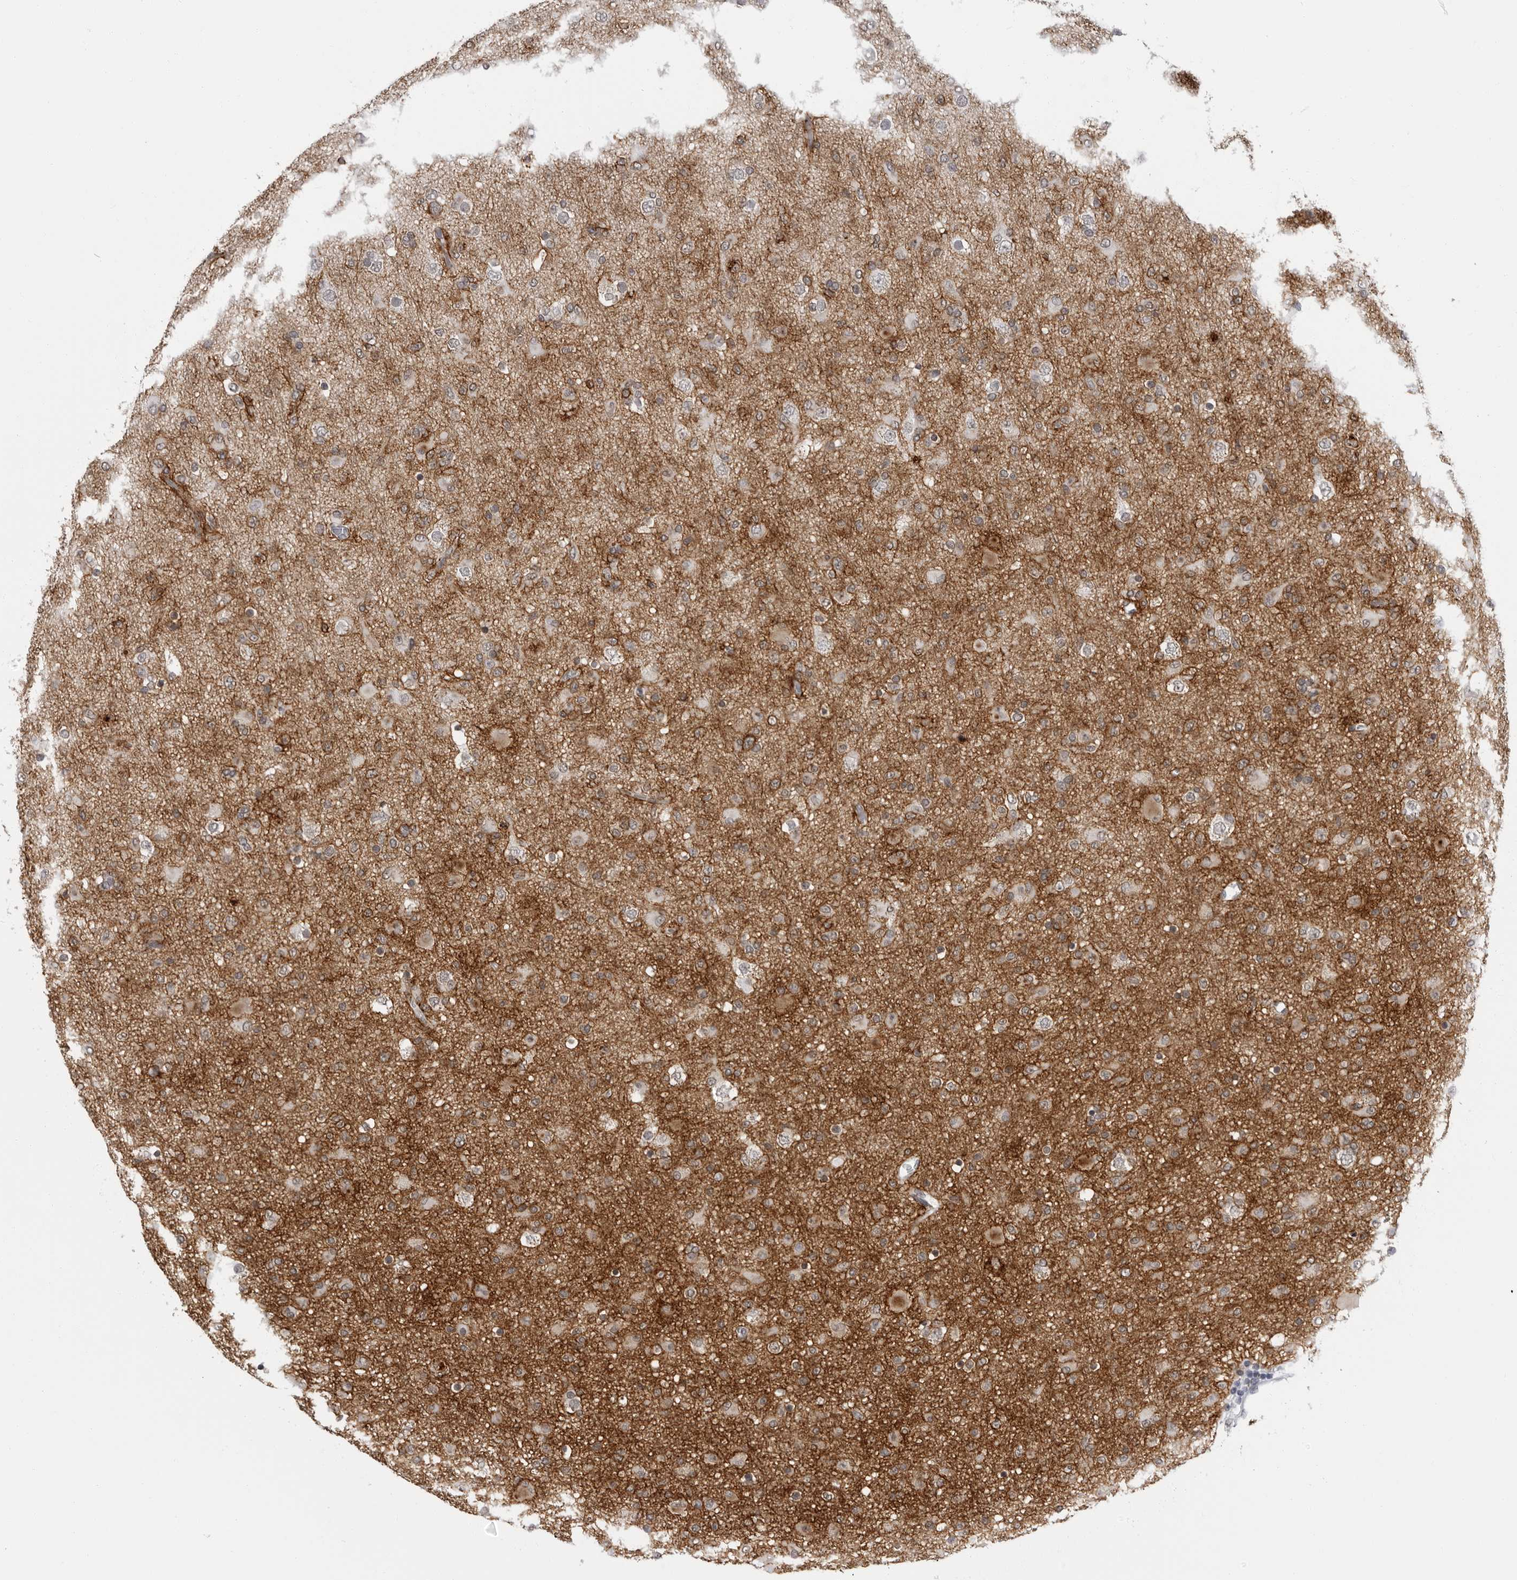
{"staining": {"intensity": "moderate", "quantity": "25%-75%", "location": "cytoplasmic/membranous"}, "tissue": "glioma", "cell_type": "Tumor cells", "image_type": "cancer", "snomed": [{"axis": "morphology", "description": "Glioma, malignant, Low grade"}, {"axis": "topography", "description": "Brain"}], "caption": "Moderate cytoplasmic/membranous positivity is appreciated in about 25%-75% of tumor cells in malignant glioma (low-grade). The staining is performed using DAB (3,3'-diaminobenzidine) brown chromogen to label protein expression. The nuclei are counter-stained blue using hematoxylin.", "gene": "HEPACAM", "patient": {"sex": "male", "age": 65}}